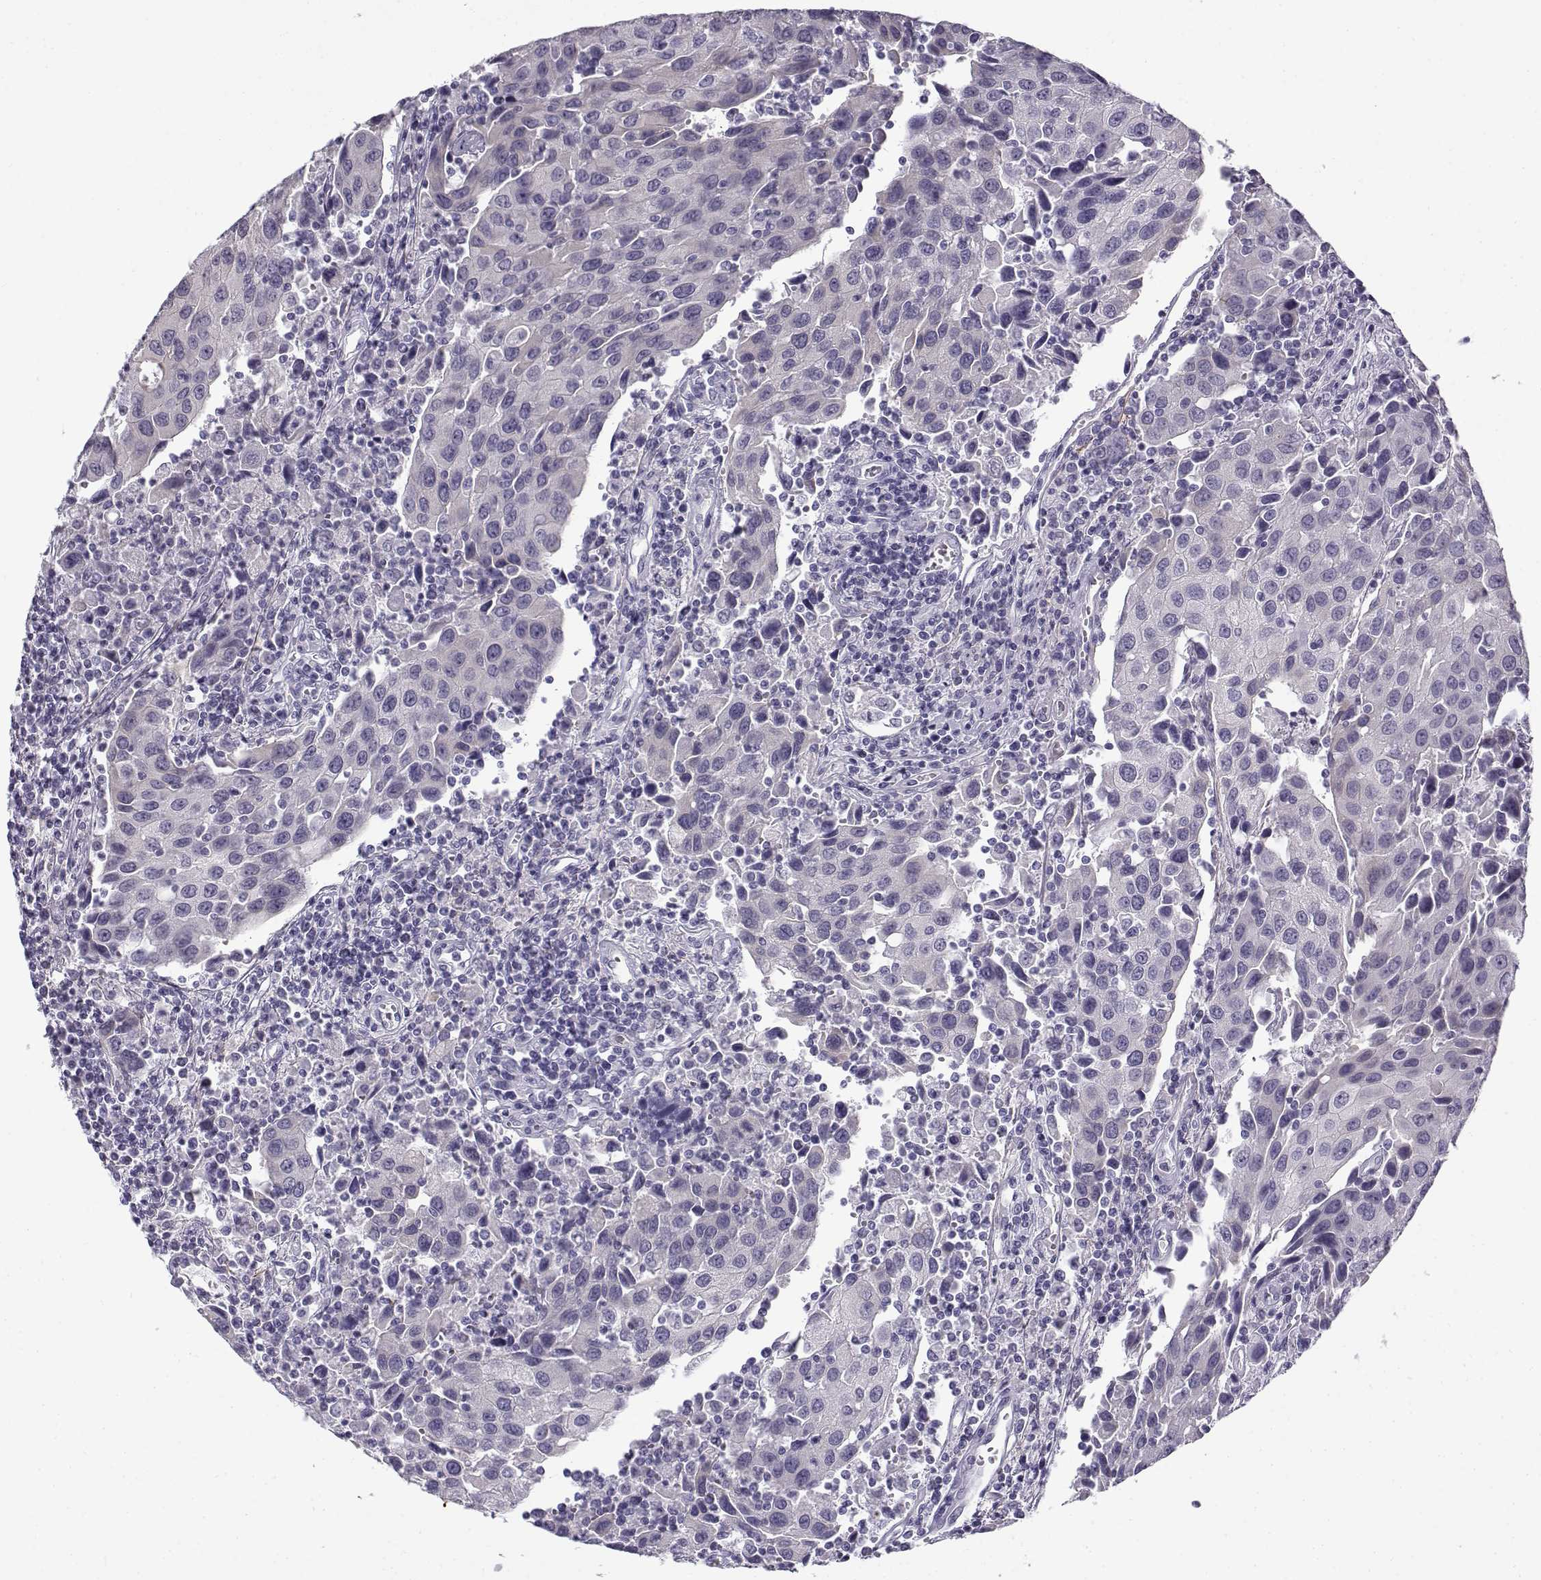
{"staining": {"intensity": "negative", "quantity": "none", "location": "none"}, "tissue": "urothelial cancer", "cell_type": "Tumor cells", "image_type": "cancer", "snomed": [{"axis": "morphology", "description": "Urothelial carcinoma, High grade"}, {"axis": "topography", "description": "Urinary bladder"}], "caption": "Image shows no protein expression in tumor cells of urothelial cancer tissue.", "gene": "GTSF1L", "patient": {"sex": "female", "age": 85}}